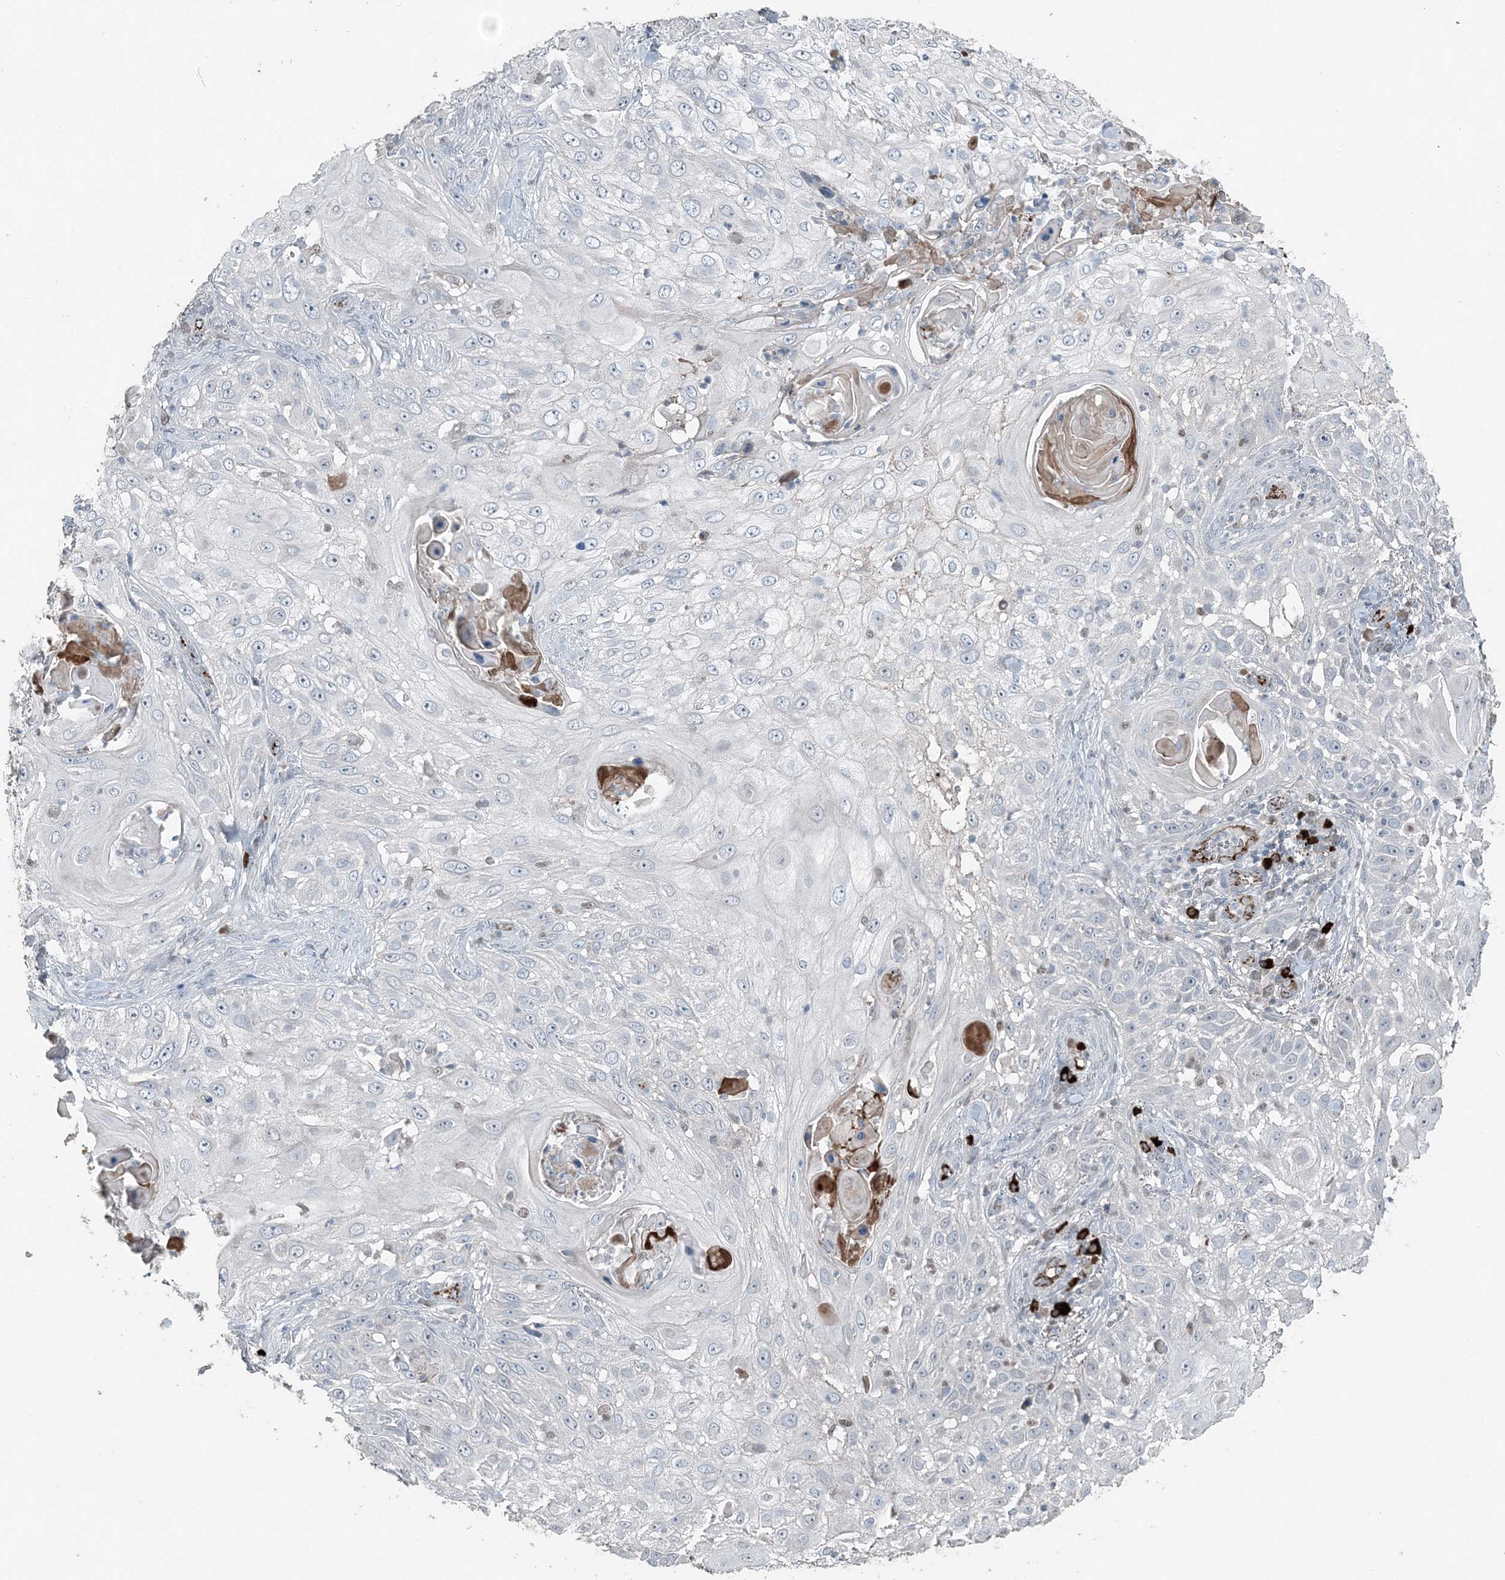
{"staining": {"intensity": "negative", "quantity": "none", "location": "none"}, "tissue": "skin cancer", "cell_type": "Tumor cells", "image_type": "cancer", "snomed": [{"axis": "morphology", "description": "Squamous cell carcinoma, NOS"}, {"axis": "topography", "description": "Skin"}], "caption": "Skin cancer was stained to show a protein in brown. There is no significant staining in tumor cells.", "gene": "ELOVL7", "patient": {"sex": "female", "age": 44}}